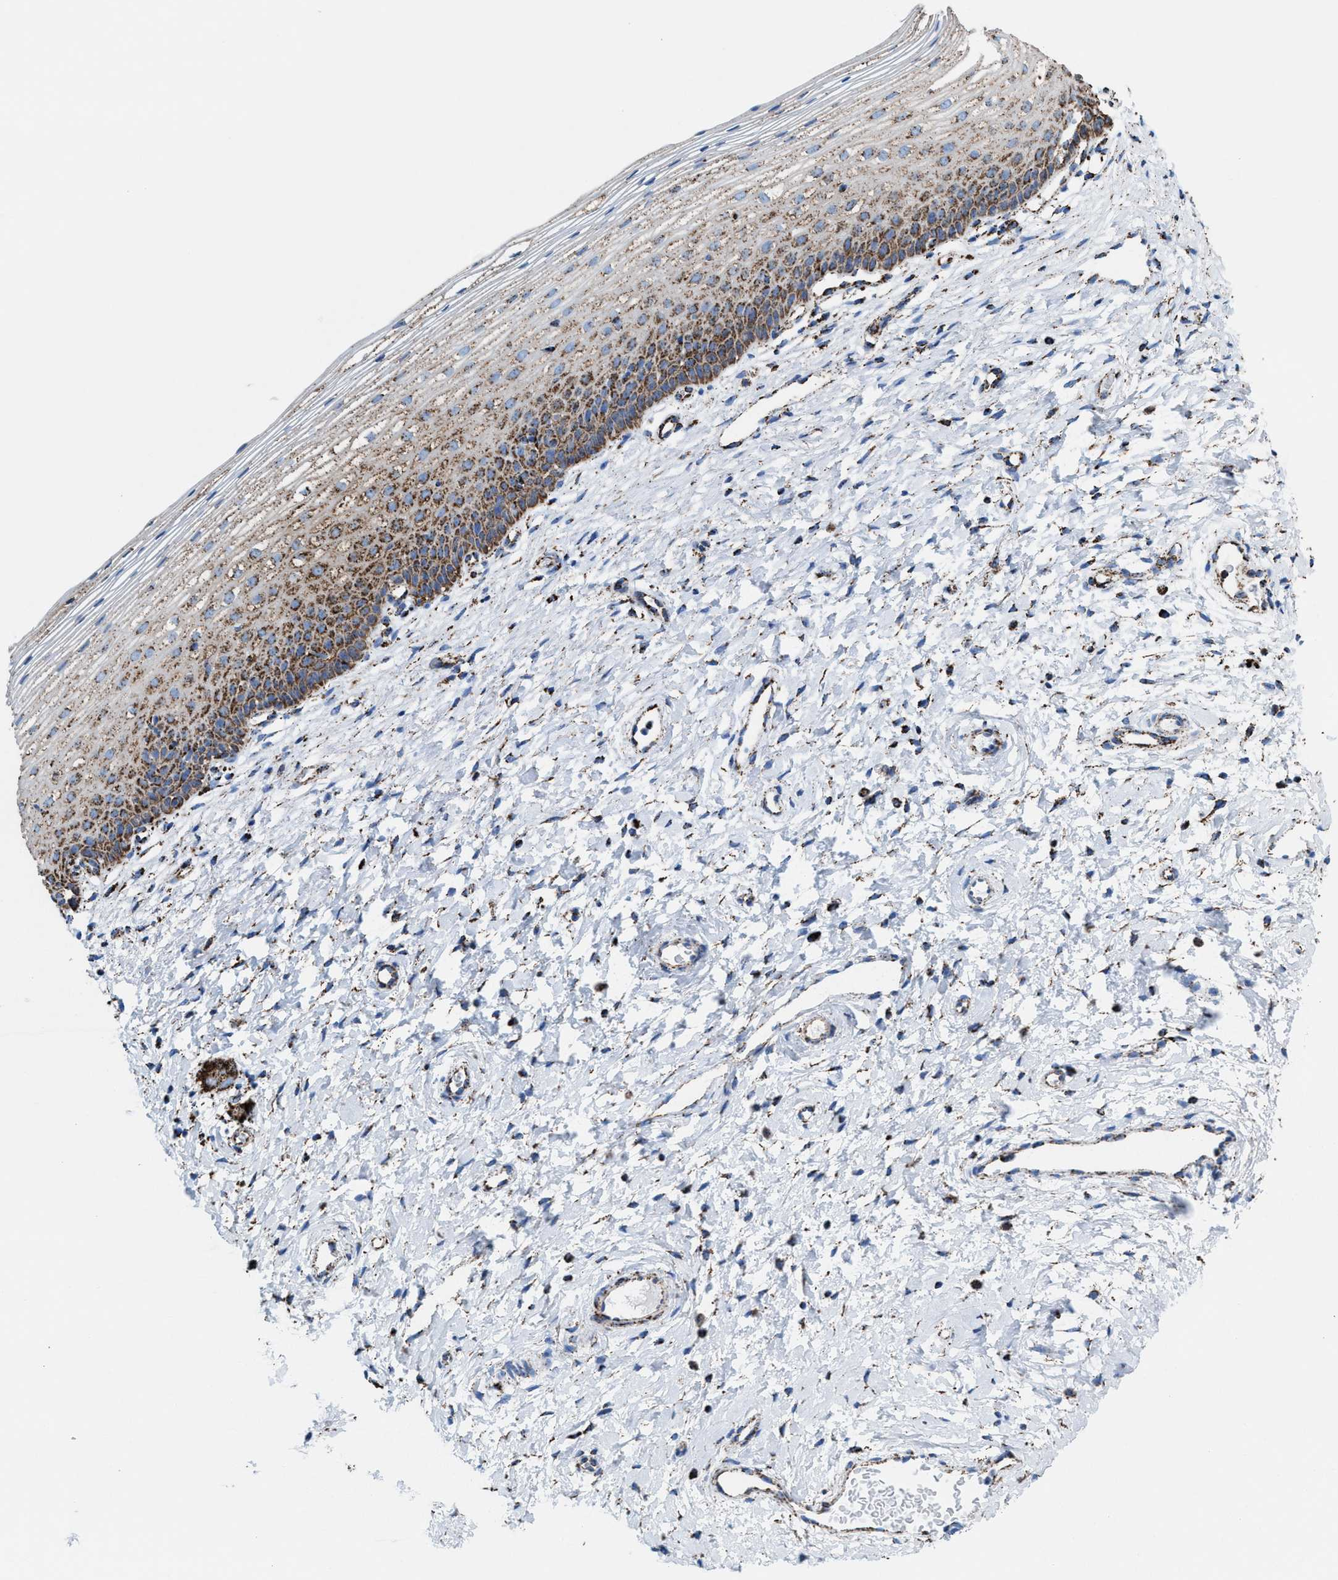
{"staining": {"intensity": "strong", "quantity": ">75%", "location": "cytoplasmic/membranous"}, "tissue": "cervix", "cell_type": "Glandular cells", "image_type": "normal", "snomed": [{"axis": "morphology", "description": "Normal tissue, NOS"}, {"axis": "topography", "description": "Cervix"}], "caption": "IHC staining of benign cervix, which shows high levels of strong cytoplasmic/membranous expression in about >75% of glandular cells indicating strong cytoplasmic/membranous protein staining. The staining was performed using DAB (3,3'-diaminobenzidine) (brown) for protein detection and nuclei were counterstained in hematoxylin (blue).", "gene": "ECHS1", "patient": {"sex": "female", "age": 72}}